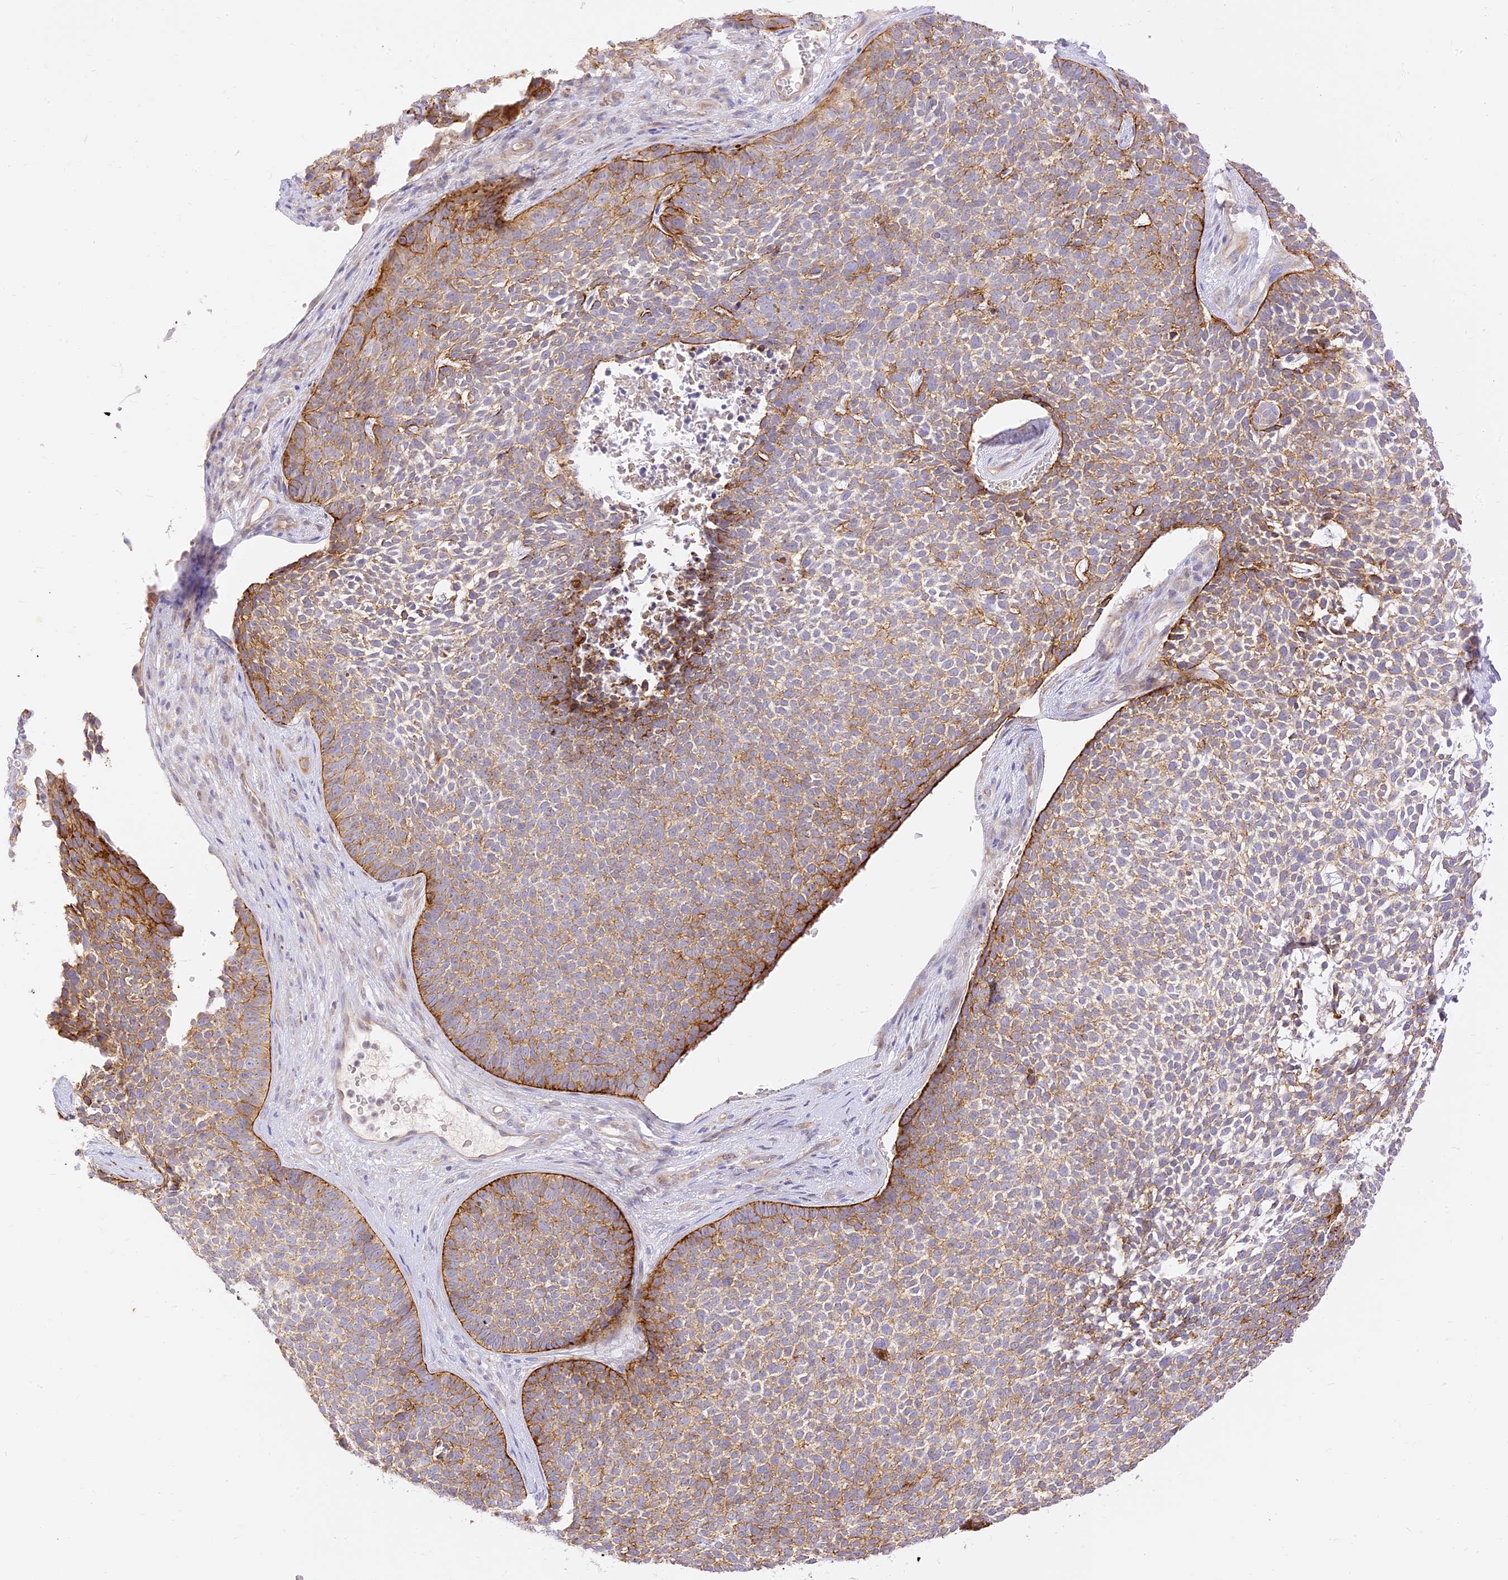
{"staining": {"intensity": "moderate", "quantity": "25%-75%", "location": "cytoplasmic/membranous"}, "tissue": "skin cancer", "cell_type": "Tumor cells", "image_type": "cancer", "snomed": [{"axis": "morphology", "description": "Basal cell carcinoma"}, {"axis": "topography", "description": "Skin"}], "caption": "High-power microscopy captured an immunohistochemistry image of skin basal cell carcinoma, revealing moderate cytoplasmic/membranous staining in about 25%-75% of tumor cells.", "gene": "LRRC15", "patient": {"sex": "female", "age": 84}}